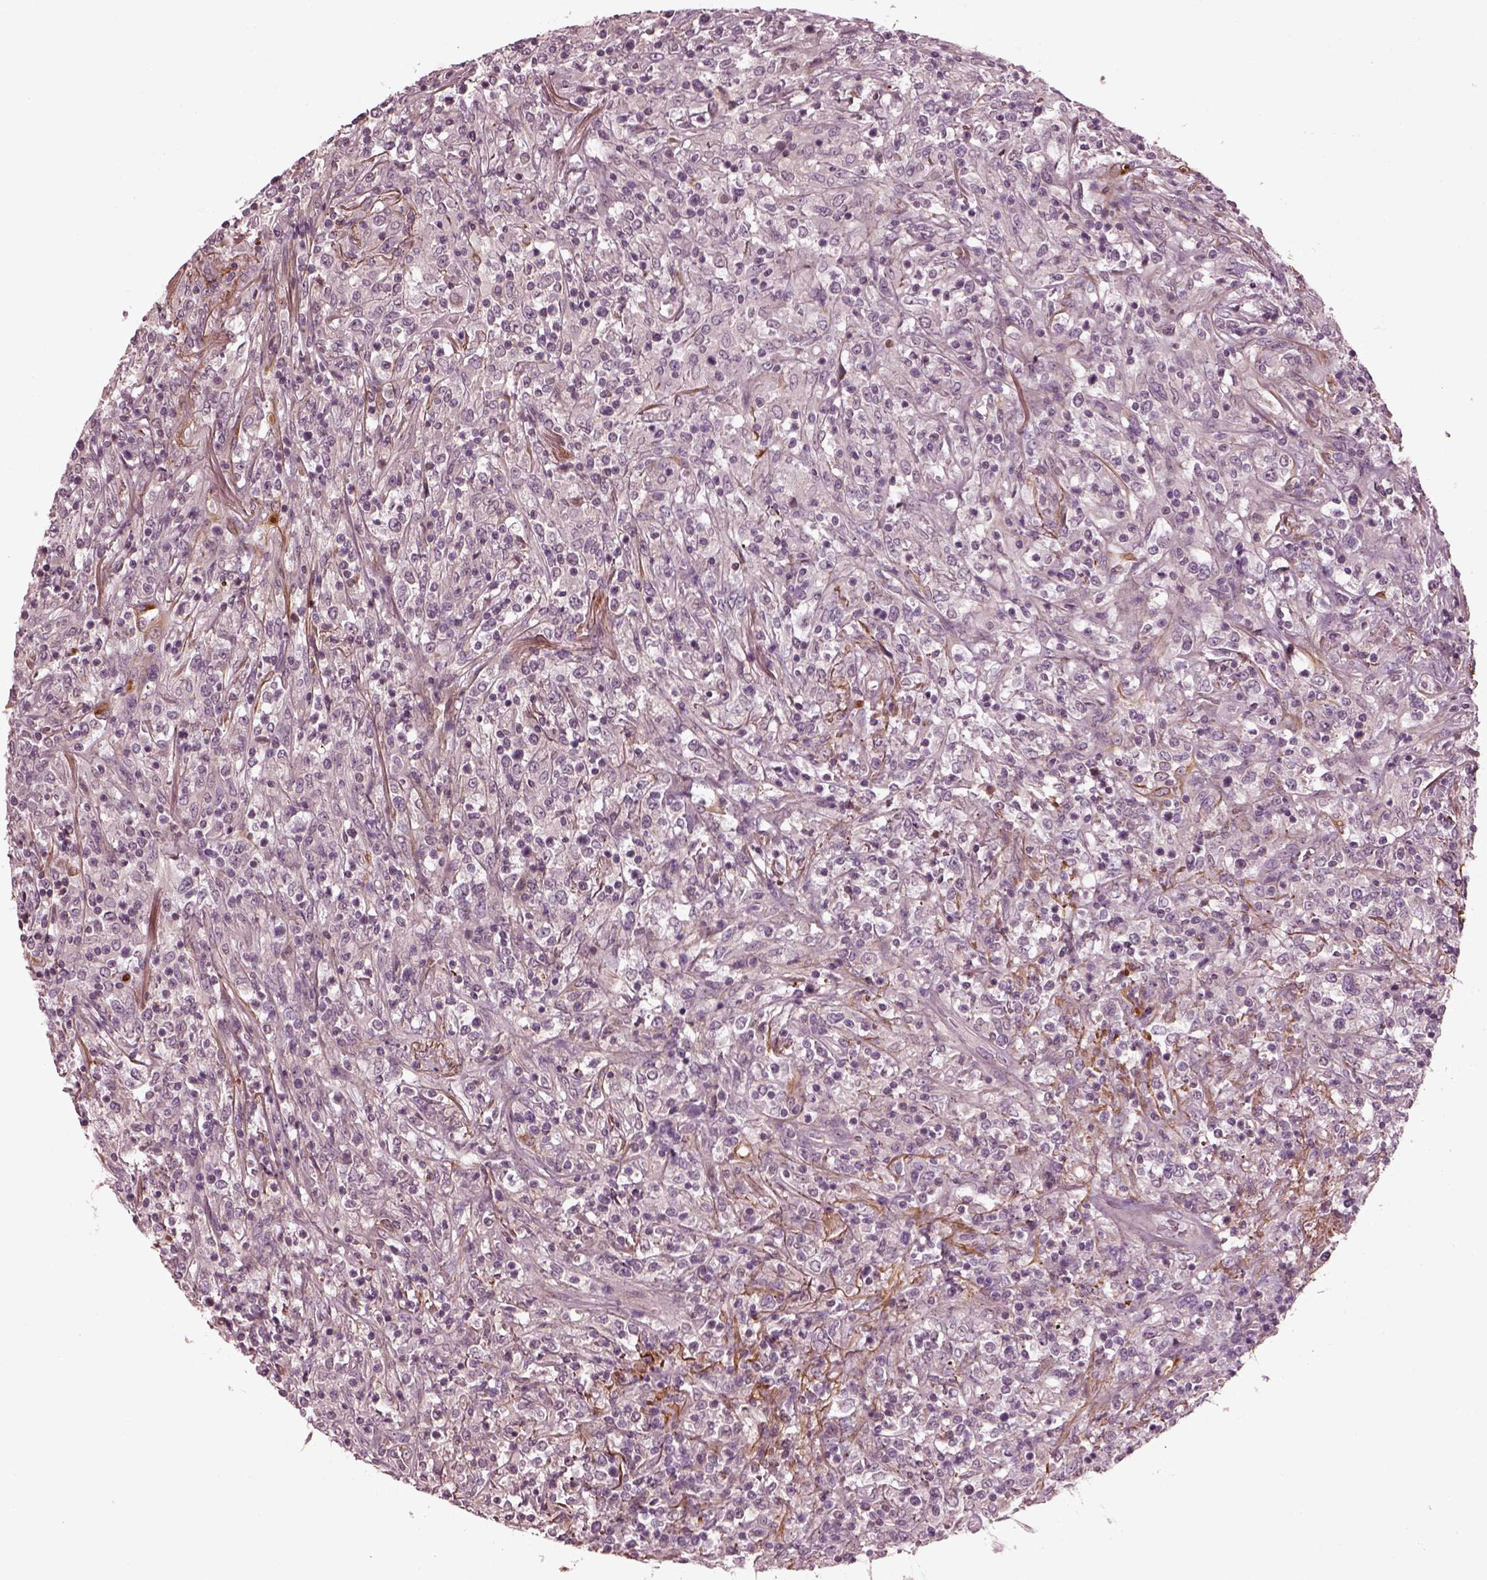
{"staining": {"intensity": "negative", "quantity": "none", "location": "none"}, "tissue": "lymphoma", "cell_type": "Tumor cells", "image_type": "cancer", "snomed": [{"axis": "morphology", "description": "Malignant lymphoma, non-Hodgkin's type, High grade"}, {"axis": "topography", "description": "Lung"}], "caption": "Tumor cells show no significant protein positivity in lymphoma.", "gene": "EFEMP1", "patient": {"sex": "male", "age": 79}}